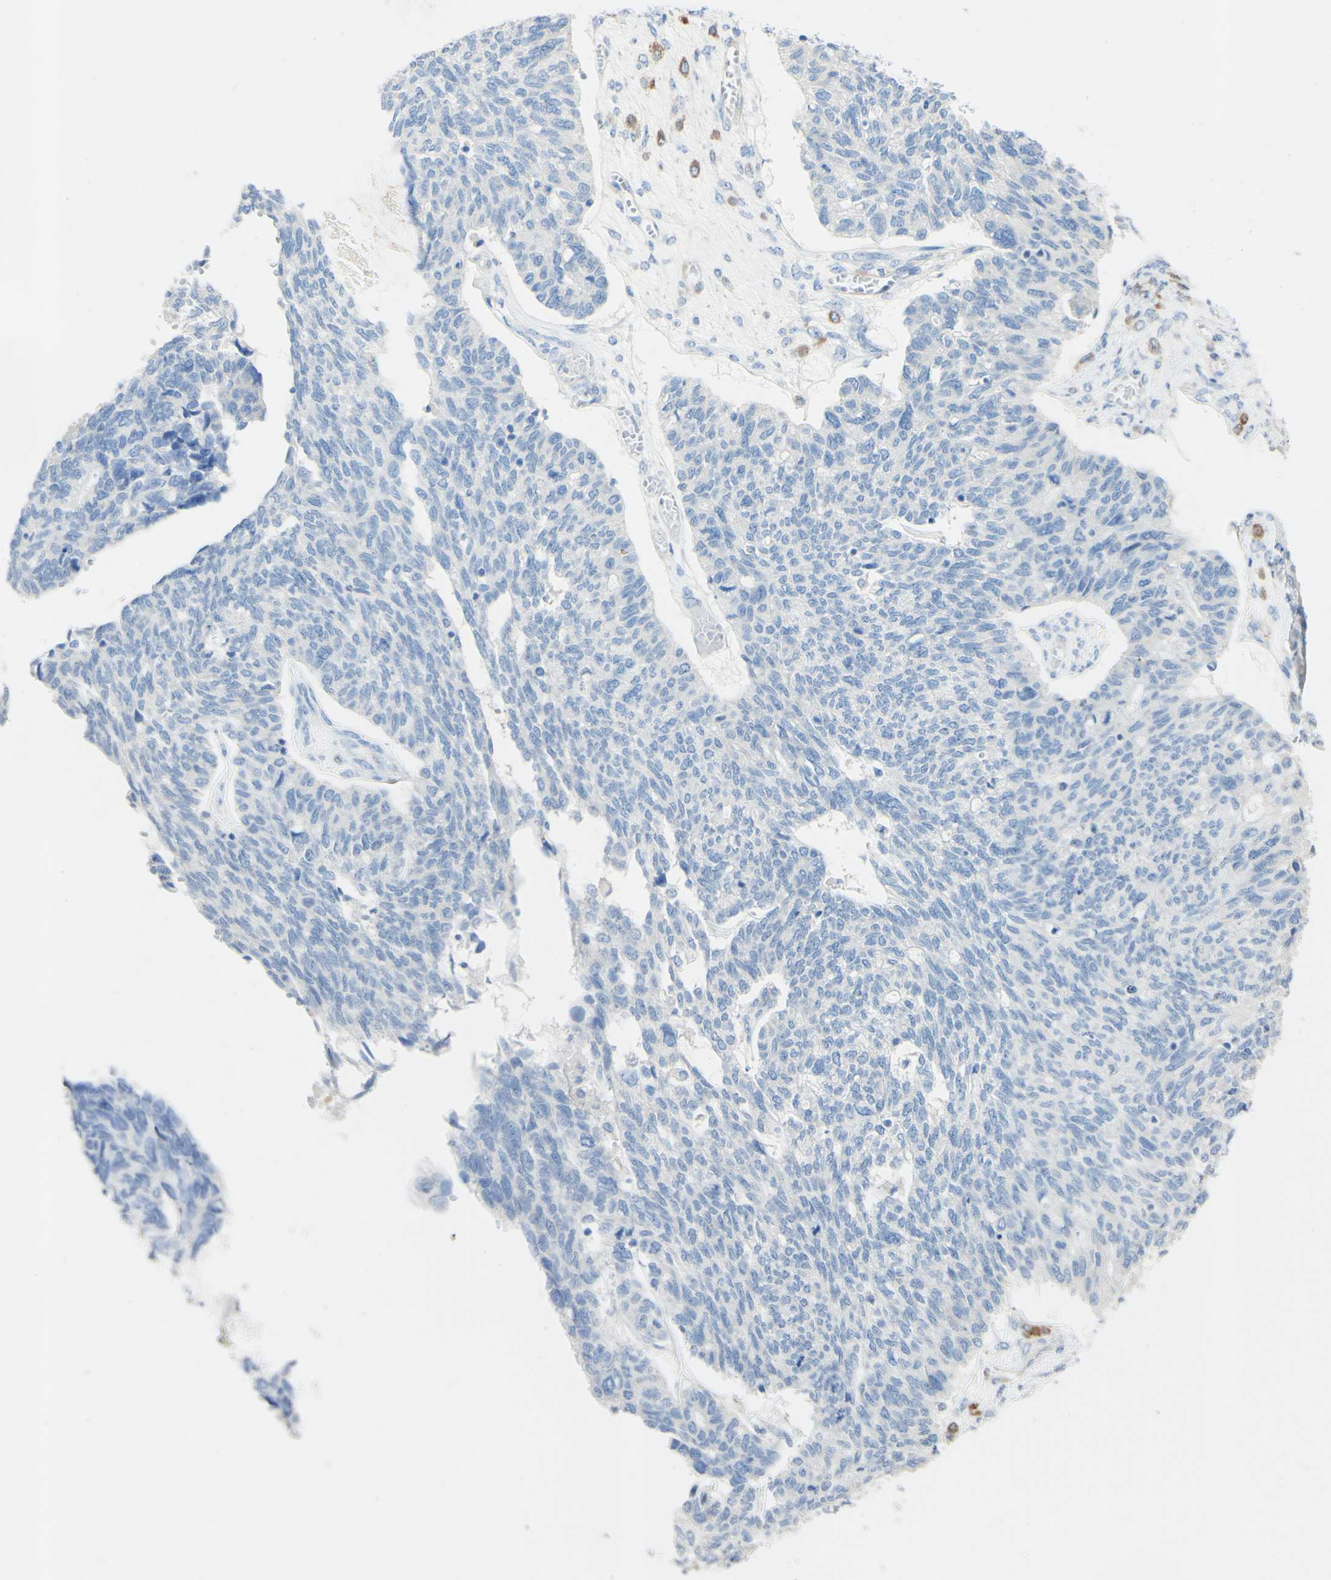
{"staining": {"intensity": "negative", "quantity": "none", "location": "none"}, "tissue": "ovarian cancer", "cell_type": "Tumor cells", "image_type": "cancer", "snomed": [{"axis": "morphology", "description": "Cystadenocarcinoma, serous, NOS"}, {"axis": "topography", "description": "Ovary"}], "caption": "Serous cystadenocarcinoma (ovarian) stained for a protein using IHC exhibits no expression tumor cells.", "gene": "FGF4", "patient": {"sex": "female", "age": 79}}